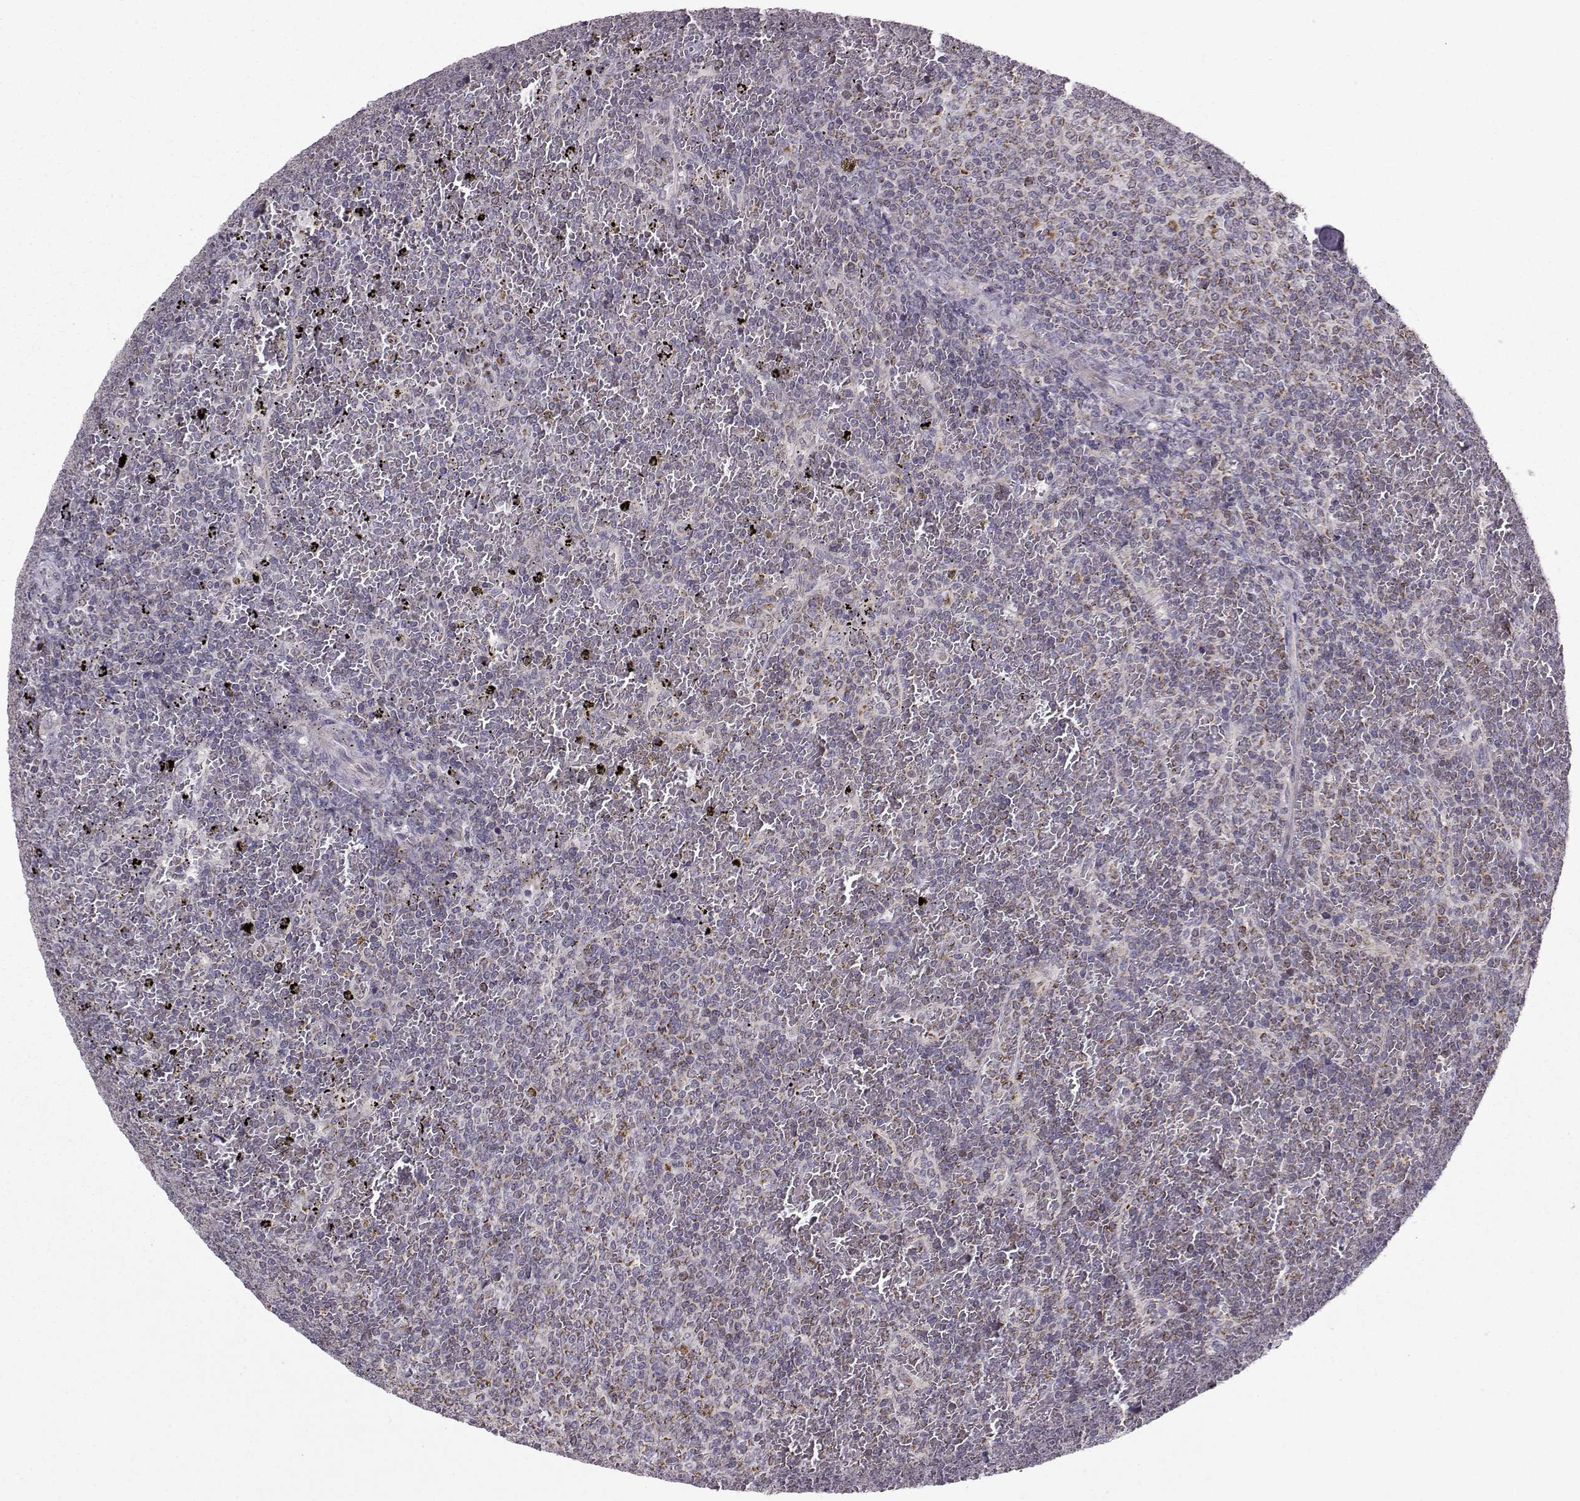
{"staining": {"intensity": "moderate", "quantity": "<25%", "location": "cytoplasmic/membranous"}, "tissue": "lymphoma", "cell_type": "Tumor cells", "image_type": "cancer", "snomed": [{"axis": "morphology", "description": "Malignant lymphoma, non-Hodgkin's type, Low grade"}, {"axis": "topography", "description": "Spleen"}], "caption": "The micrograph shows staining of malignant lymphoma, non-Hodgkin's type (low-grade), revealing moderate cytoplasmic/membranous protein expression (brown color) within tumor cells.", "gene": "NECAB3", "patient": {"sex": "female", "age": 77}}